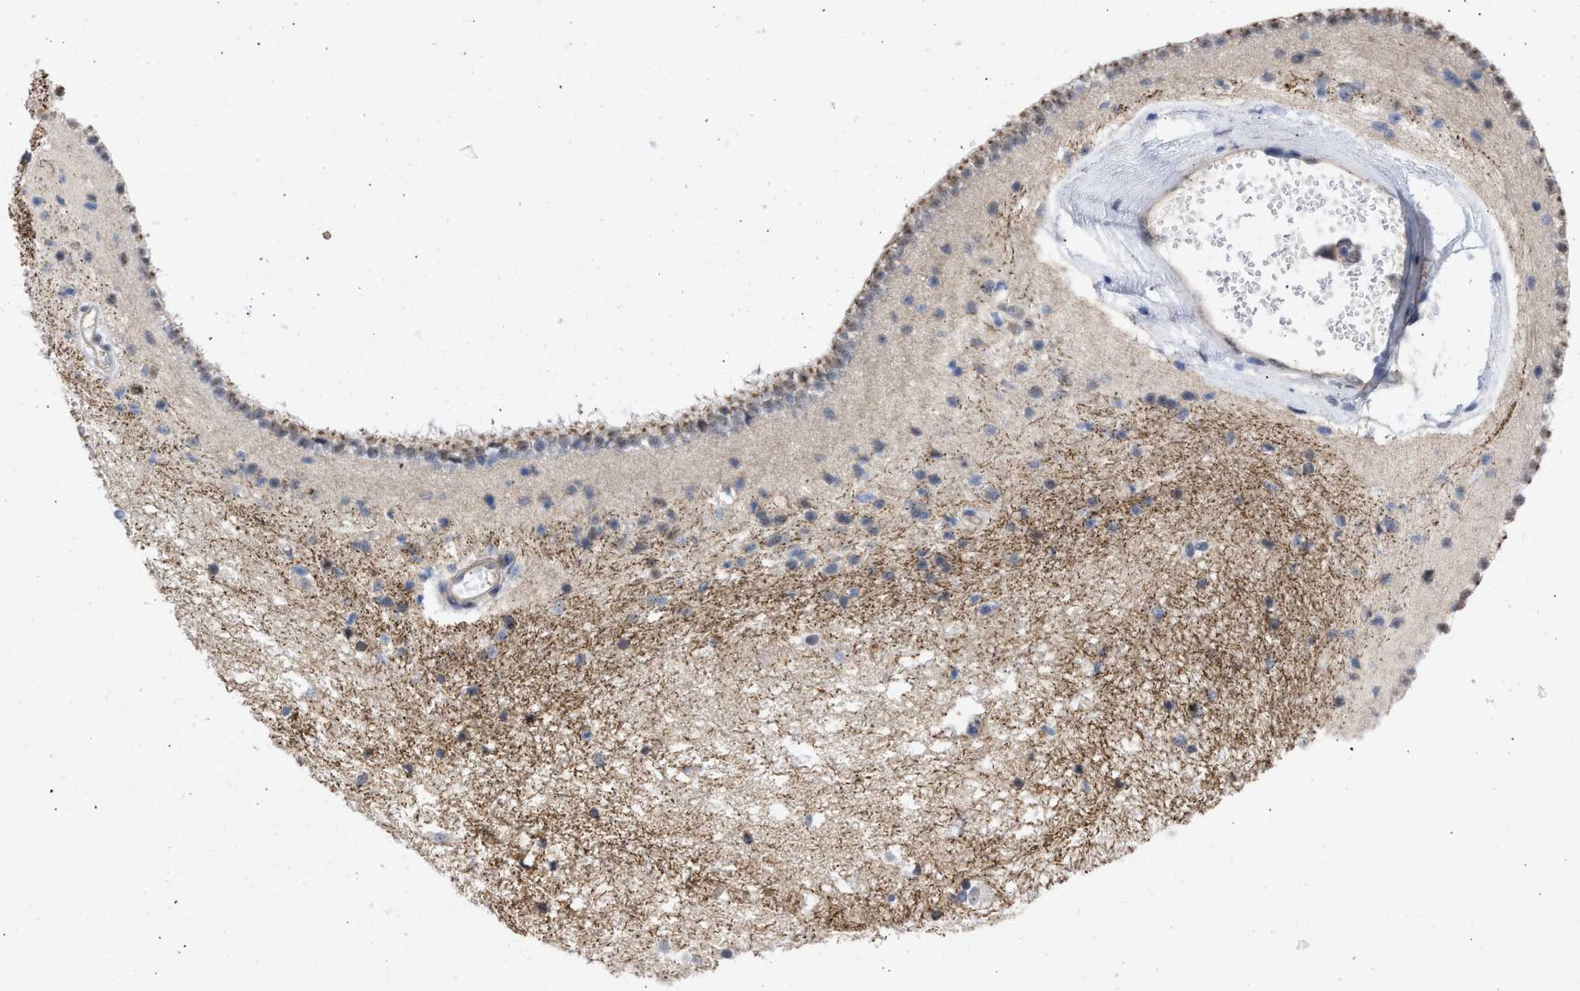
{"staining": {"intensity": "moderate", "quantity": "<25%", "location": "cytoplasmic/membranous"}, "tissue": "caudate", "cell_type": "Glial cells", "image_type": "normal", "snomed": [{"axis": "morphology", "description": "Normal tissue, NOS"}, {"axis": "topography", "description": "Lateral ventricle wall"}], "caption": "This is an image of immunohistochemistry staining of benign caudate, which shows moderate staining in the cytoplasmic/membranous of glial cells.", "gene": "THRA", "patient": {"sex": "male", "age": 45}}